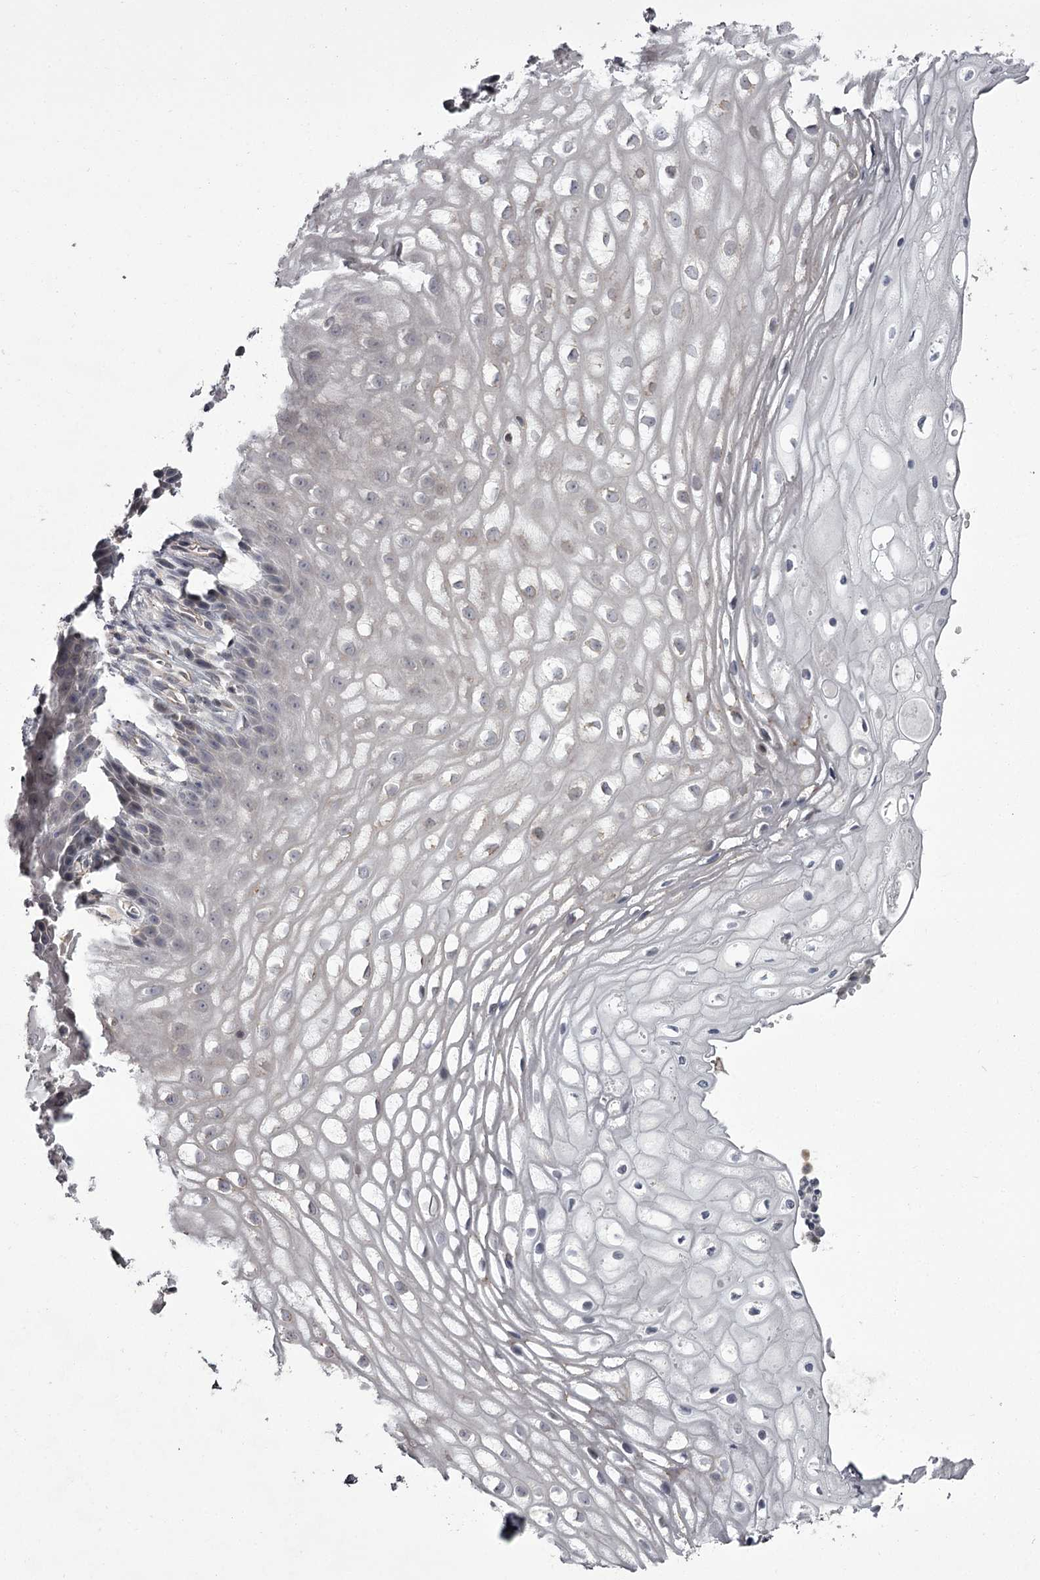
{"staining": {"intensity": "negative", "quantity": "none", "location": "none"}, "tissue": "vagina", "cell_type": "Squamous epithelial cells", "image_type": "normal", "snomed": [{"axis": "morphology", "description": "Normal tissue, NOS"}, {"axis": "topography", "description": "Vagina"}], "caption": "IHC of normal vagina displays no expression in squamous epithelial cells. (Brightfield microscopy of DAB IHC at high magnification).", "gene": "CCDC92", "patient": {"sex": "female", "age": 60}}